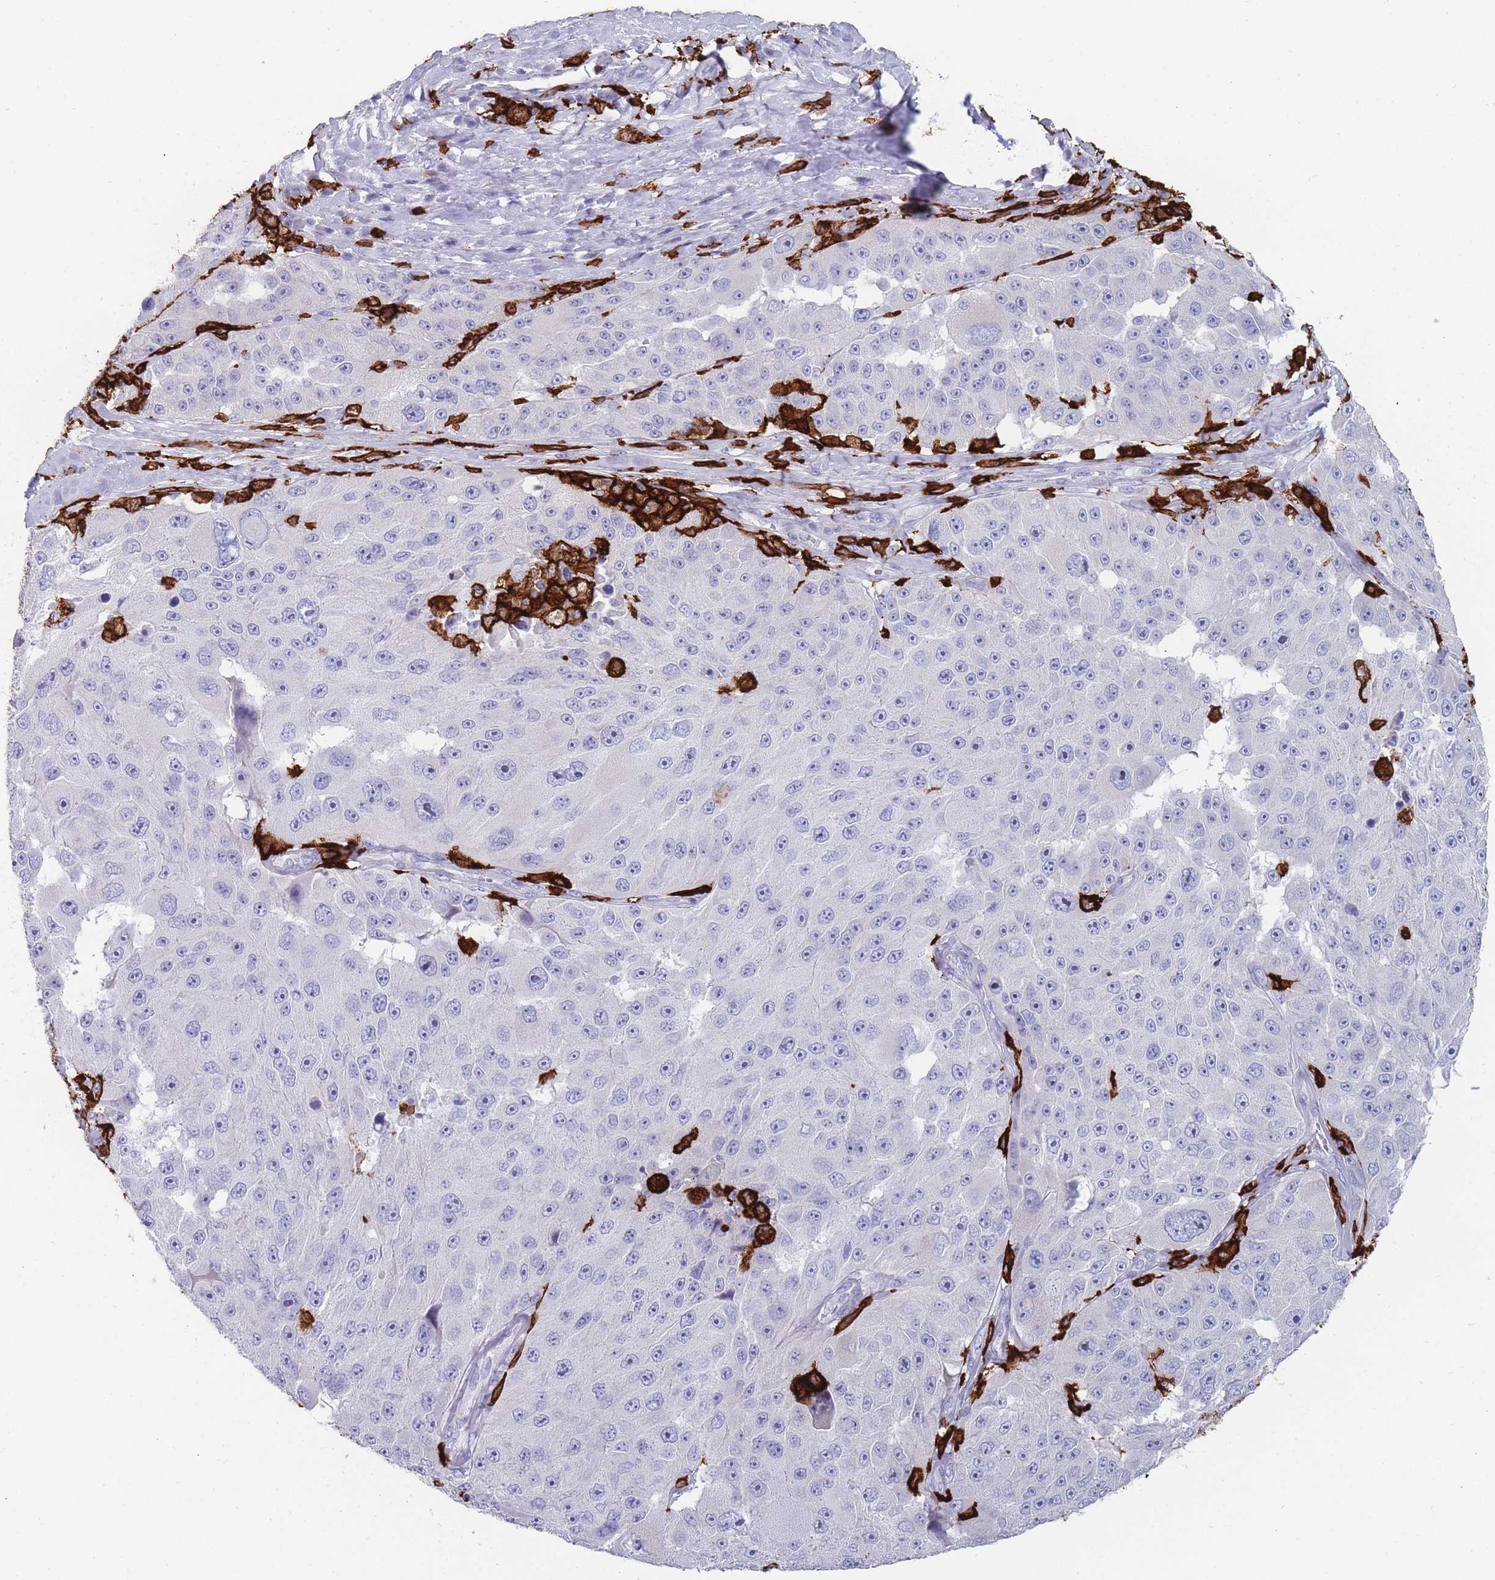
{"staining": {"intensity": "negative", "quantity": "none", "location": "none"}, "tissue": "melanoma", "cell_type": "Tumor cells", "image_type": "cancer", "snomed": [{"axis": "morphology", "description": "Malignant melanoma, Metastatic site"}, {"axis": "topography", "description": "Lymph node"}], "caption": "Immunohistochemistry histopathology image of melanoma stained for a protein (brown), which demonstrates no expression in tumor cells.", "gene": "AIF1", "patient": {"sex": "male", "age": 62}}